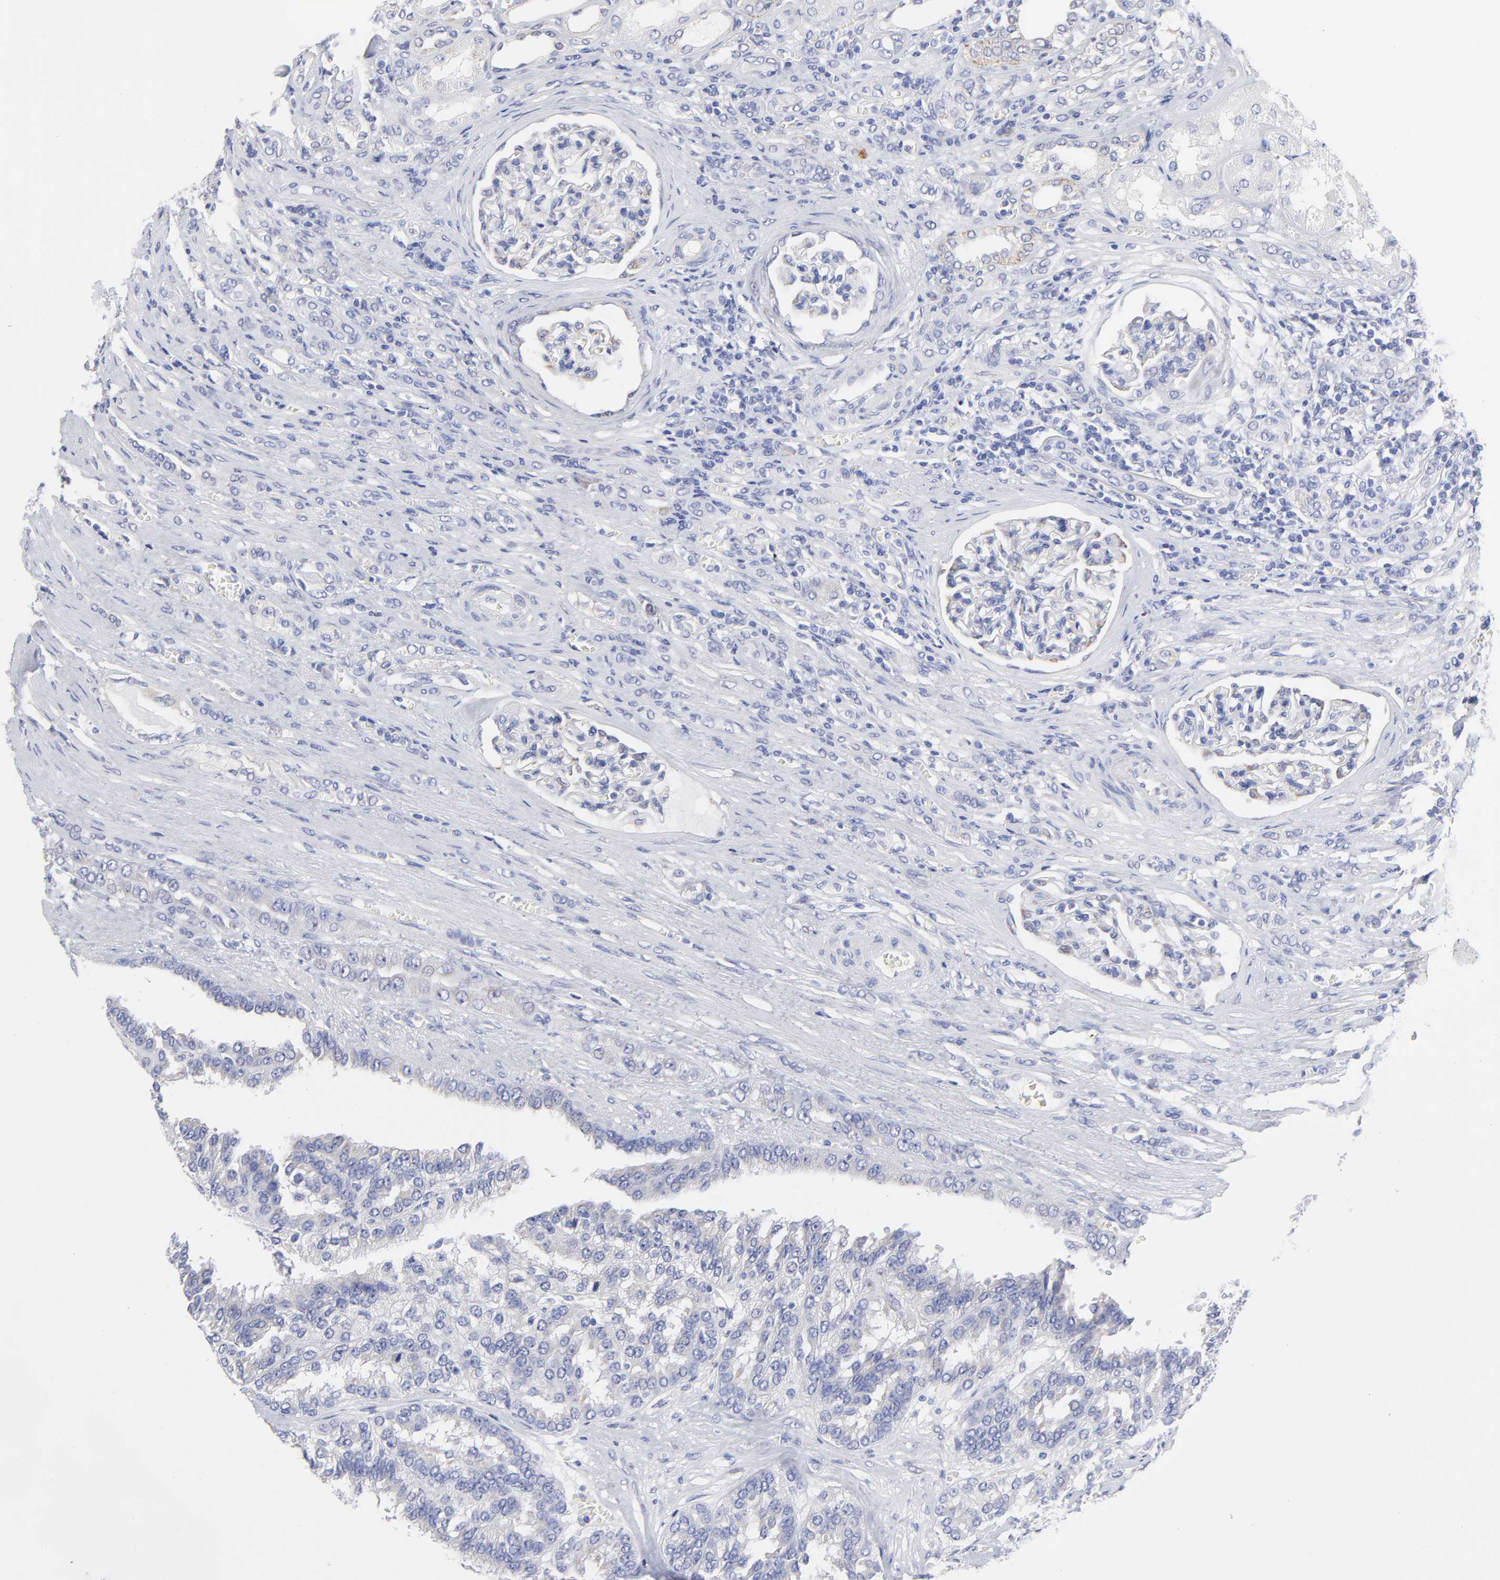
{"staining": {"intensity": "negative", "quantity": "none", "location": "none"}, "tissue": "renal cancer", "cell_type": "Tumor cells", "image_type": "cancer", "snomed": [{"axis": "morphology", "description": "Adenocarcinoma, NOS"}, {"axis": "topography", "description": "Kidney"}], "caption": "Photomicrograph shows no significant protein positivity in tumor cells of renal adenocarcinoma. (Immunohistochemistry (ihc), brightfield microscopy, high magnification).", "gene": "DUSP9", "patient": {"sex": "male", "age": 46}}